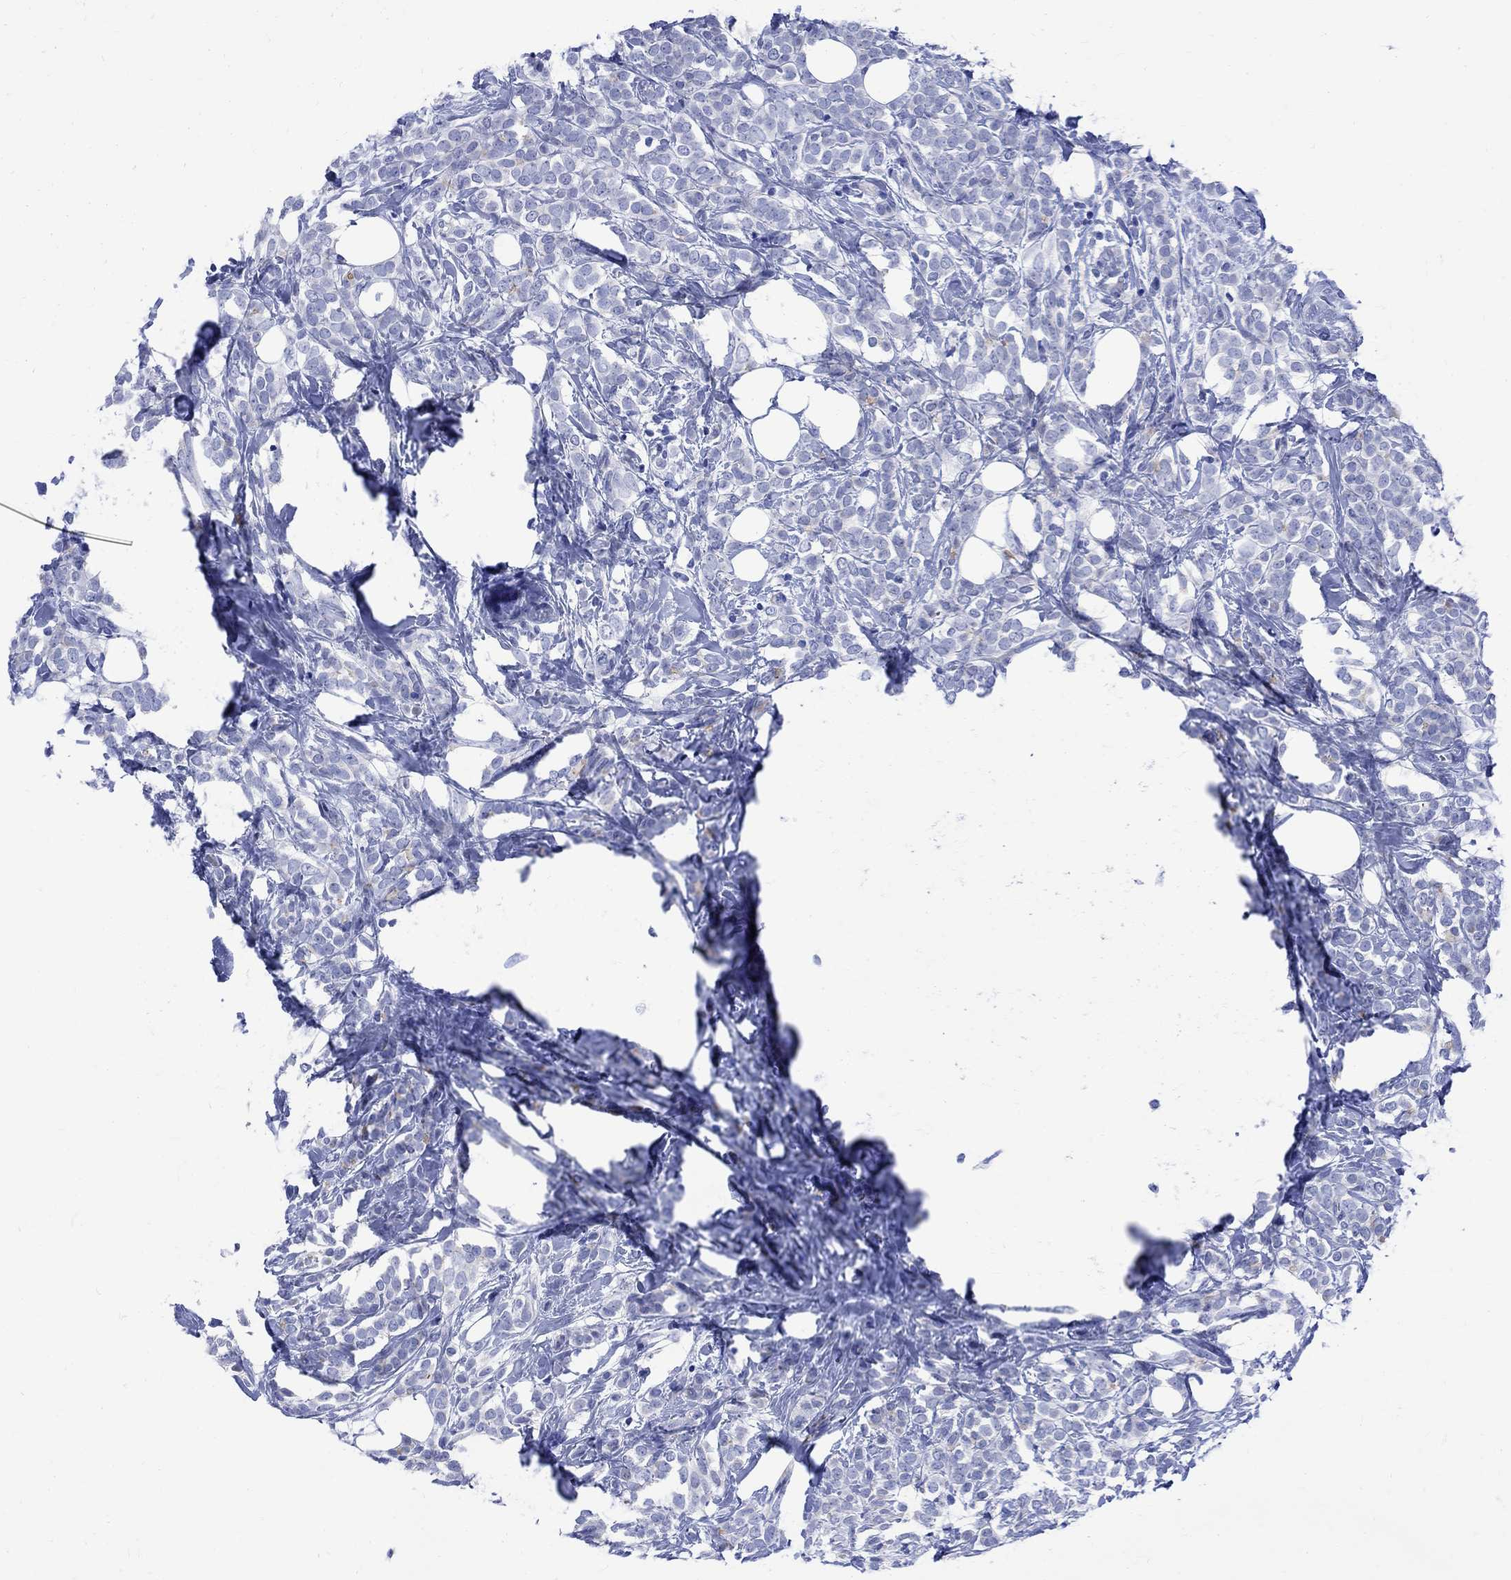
{"staining": {"intensity": "negative", "quantity": "none", "location": "none"}, "tissue": "breast cancer", "cell_type": "Tumor cells", "image_type": "cancer", "snomed": [{"axis": "morphology", "description": "Lobular carcinoma"}, {"axis": "topography", "description": "Breast"}], "caption": "A high-resolution photomicrograph shows immunohistochemistry staining of breast lobular carcinoma, which demonstrates no significant positivity in tumor cells.", "gene": "PARVB", "patient": {"sex": "female", "age": 49}}